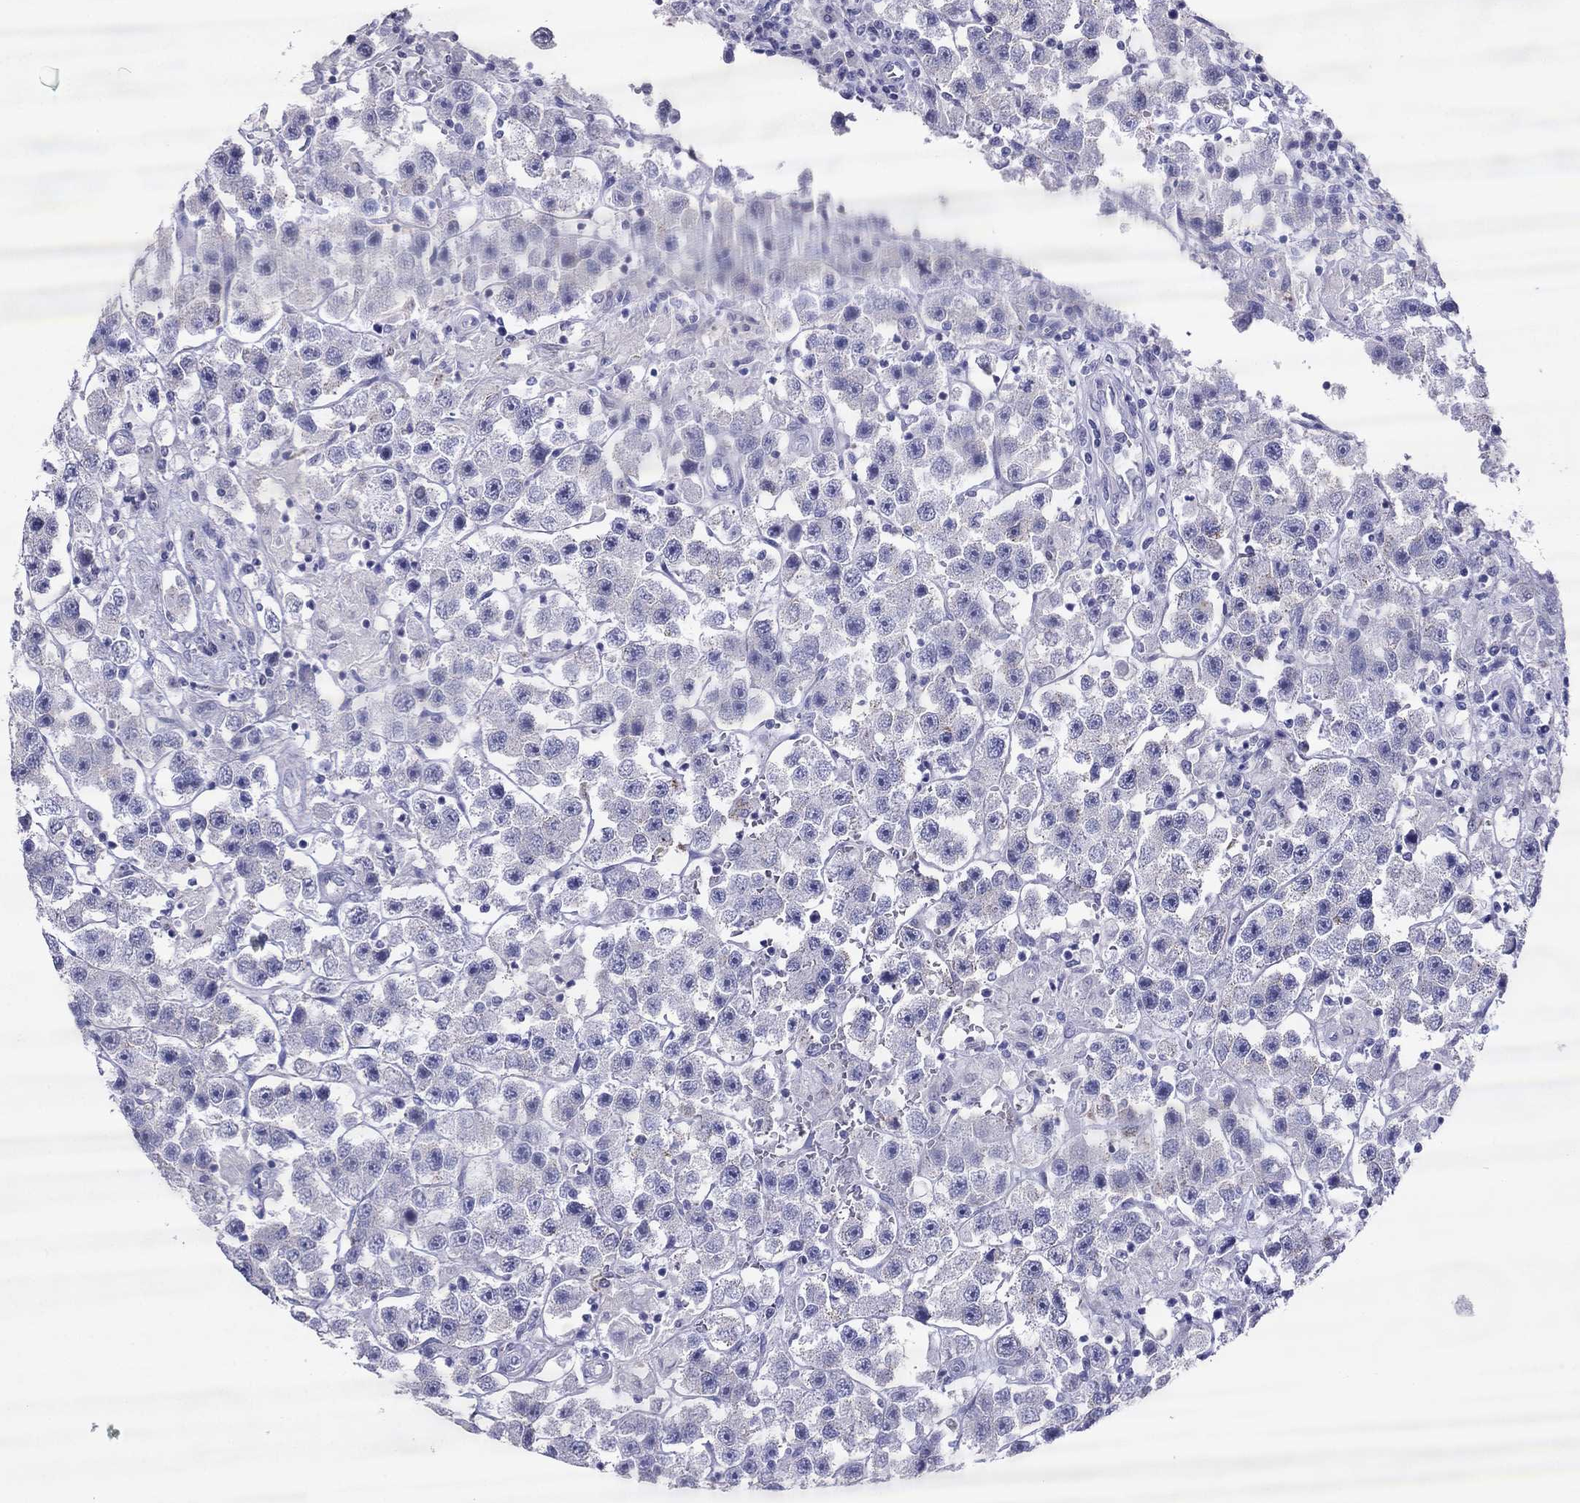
{"staining": {"intensity": "negative", "quantity": "none", "location": "none"}, "tissue": "testis cancer", "cell_type": "Tumor cells", "image_type": "cancer", "snomed": [{"axis": "morphology", "description": "Seminoma, NOS"}, {"axis": "topography", "description": "Testis"}], "caption": "This photomicrograph is of seminoma (testis) stained with IHC to label a protein in brown with the nuclei are counter-stained blue. There is no expression in tumor cells.", "gene": "MAEL", "patient": {"sex": "male", "age": 45}}